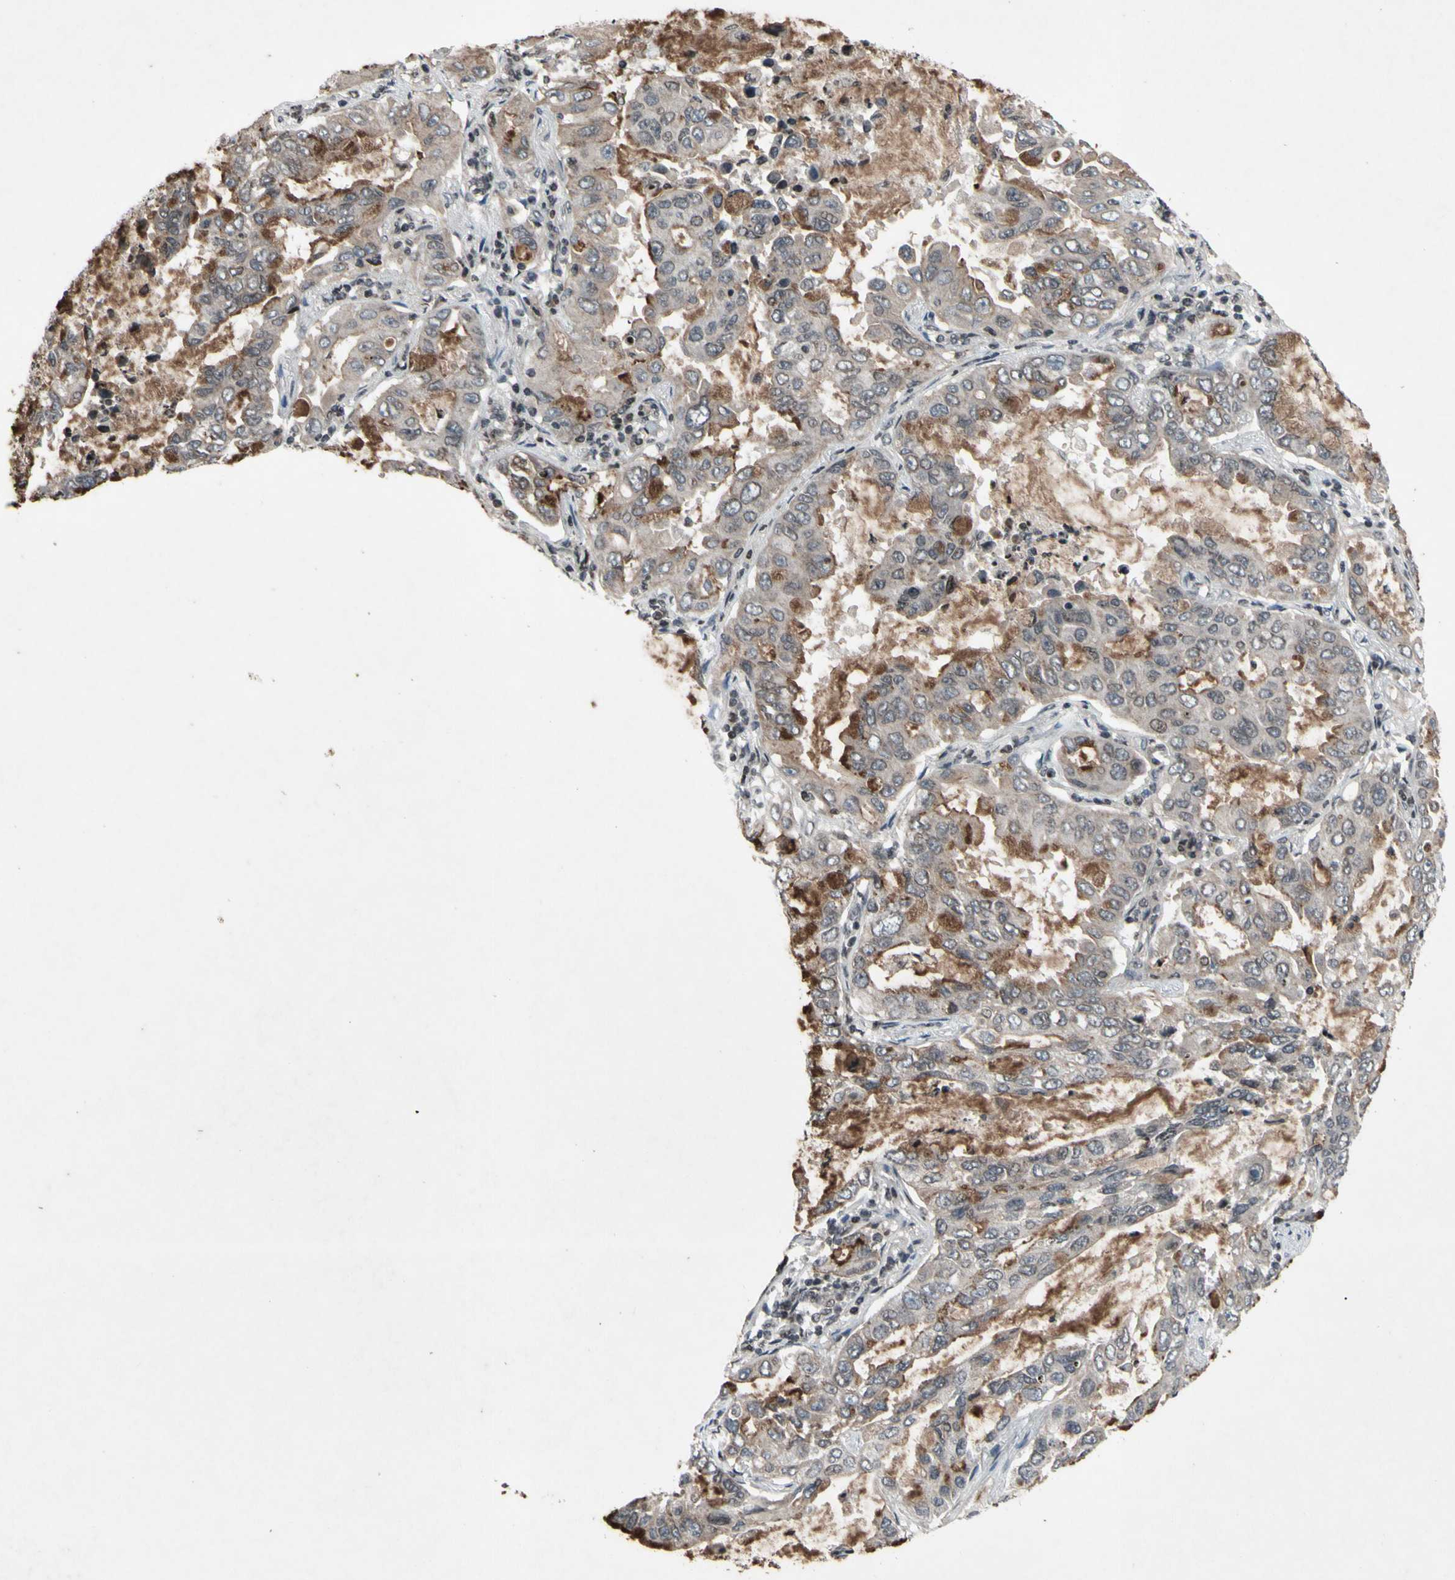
{"staining": {"intensity": "weak", "quantity": ">75%", "location": "cytoplasmic/membranous"}, "tissue": "lung cancer", "cell_type": "Tumor cells", "image_type": "cancer", "snomed": [{"axis": "morphology", "description": "Adenocarcinoma, NOS"}, {"axis": "topography", "description": "Lung"}], "caption": "About >75% of tumor cells in human lung adenocarcinoma reveal weak cytoplasmic/membranous protein staining as visualized by brown immunohistochemical staining.", "gene": "XPO1", "patient": {"sex": "male", "age": 64}}